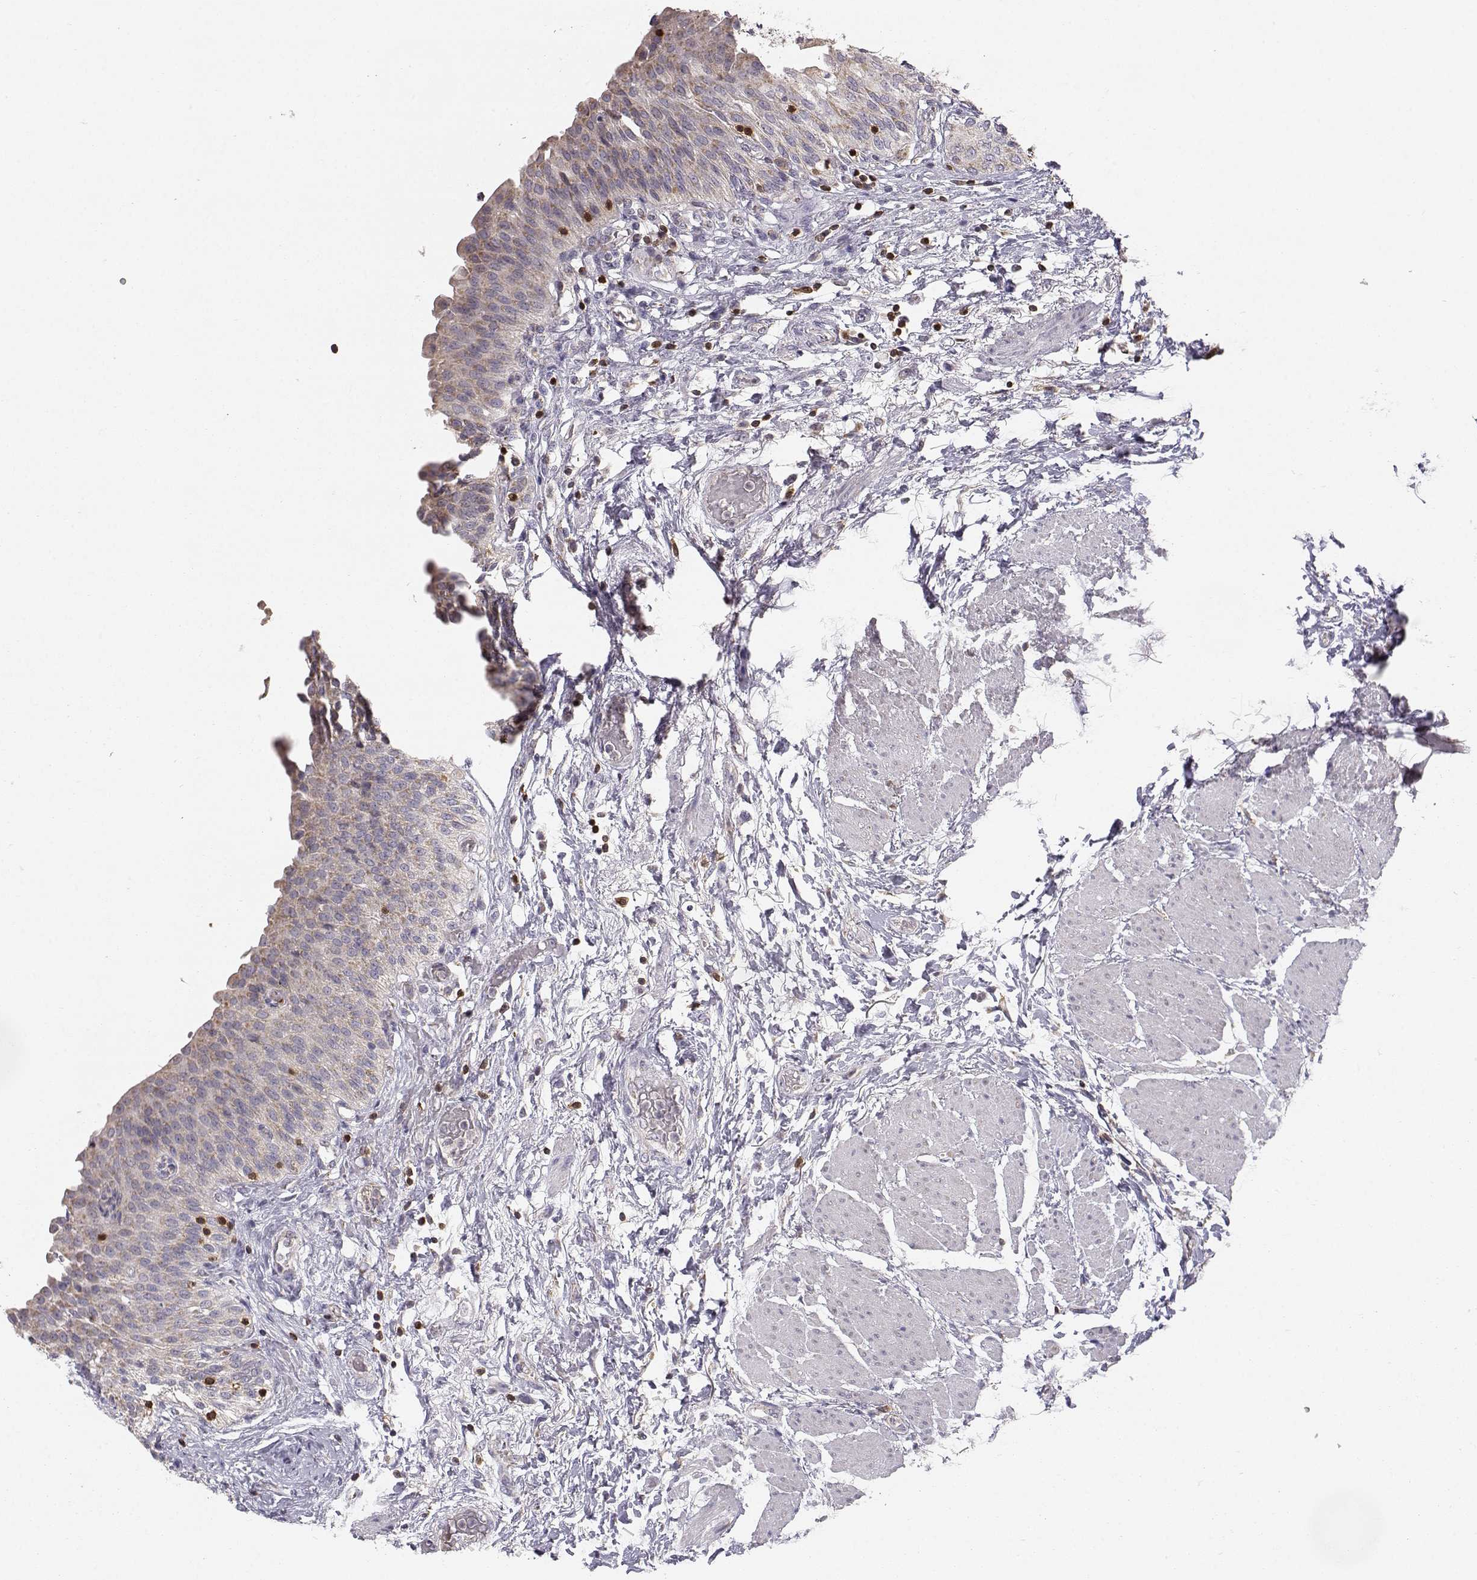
{"staining": {"intensity": "weak", "quantity": ">75%", "location": "cytoplasmic/membranous"}, "tissue": "urinary bladder", "cell_type": "Urothelial cells", "image_type": "normal", "snomed": [{"axis": "morphology", "description": "Normal tissue, NOS"}, {"axis": "morphology", "description": "Metaplasia, NOS"}, {"axis": "topography", "description": "Urinary bladder"}], "caption": "Brown immunohistochemical staining in unremarkable human urinary bladder shows weak cytoplasmic/membranous positivity in about >75% of urothelial cells.", "gene": "GRAP2", "patient": {"sex": "male", "age": 68}}